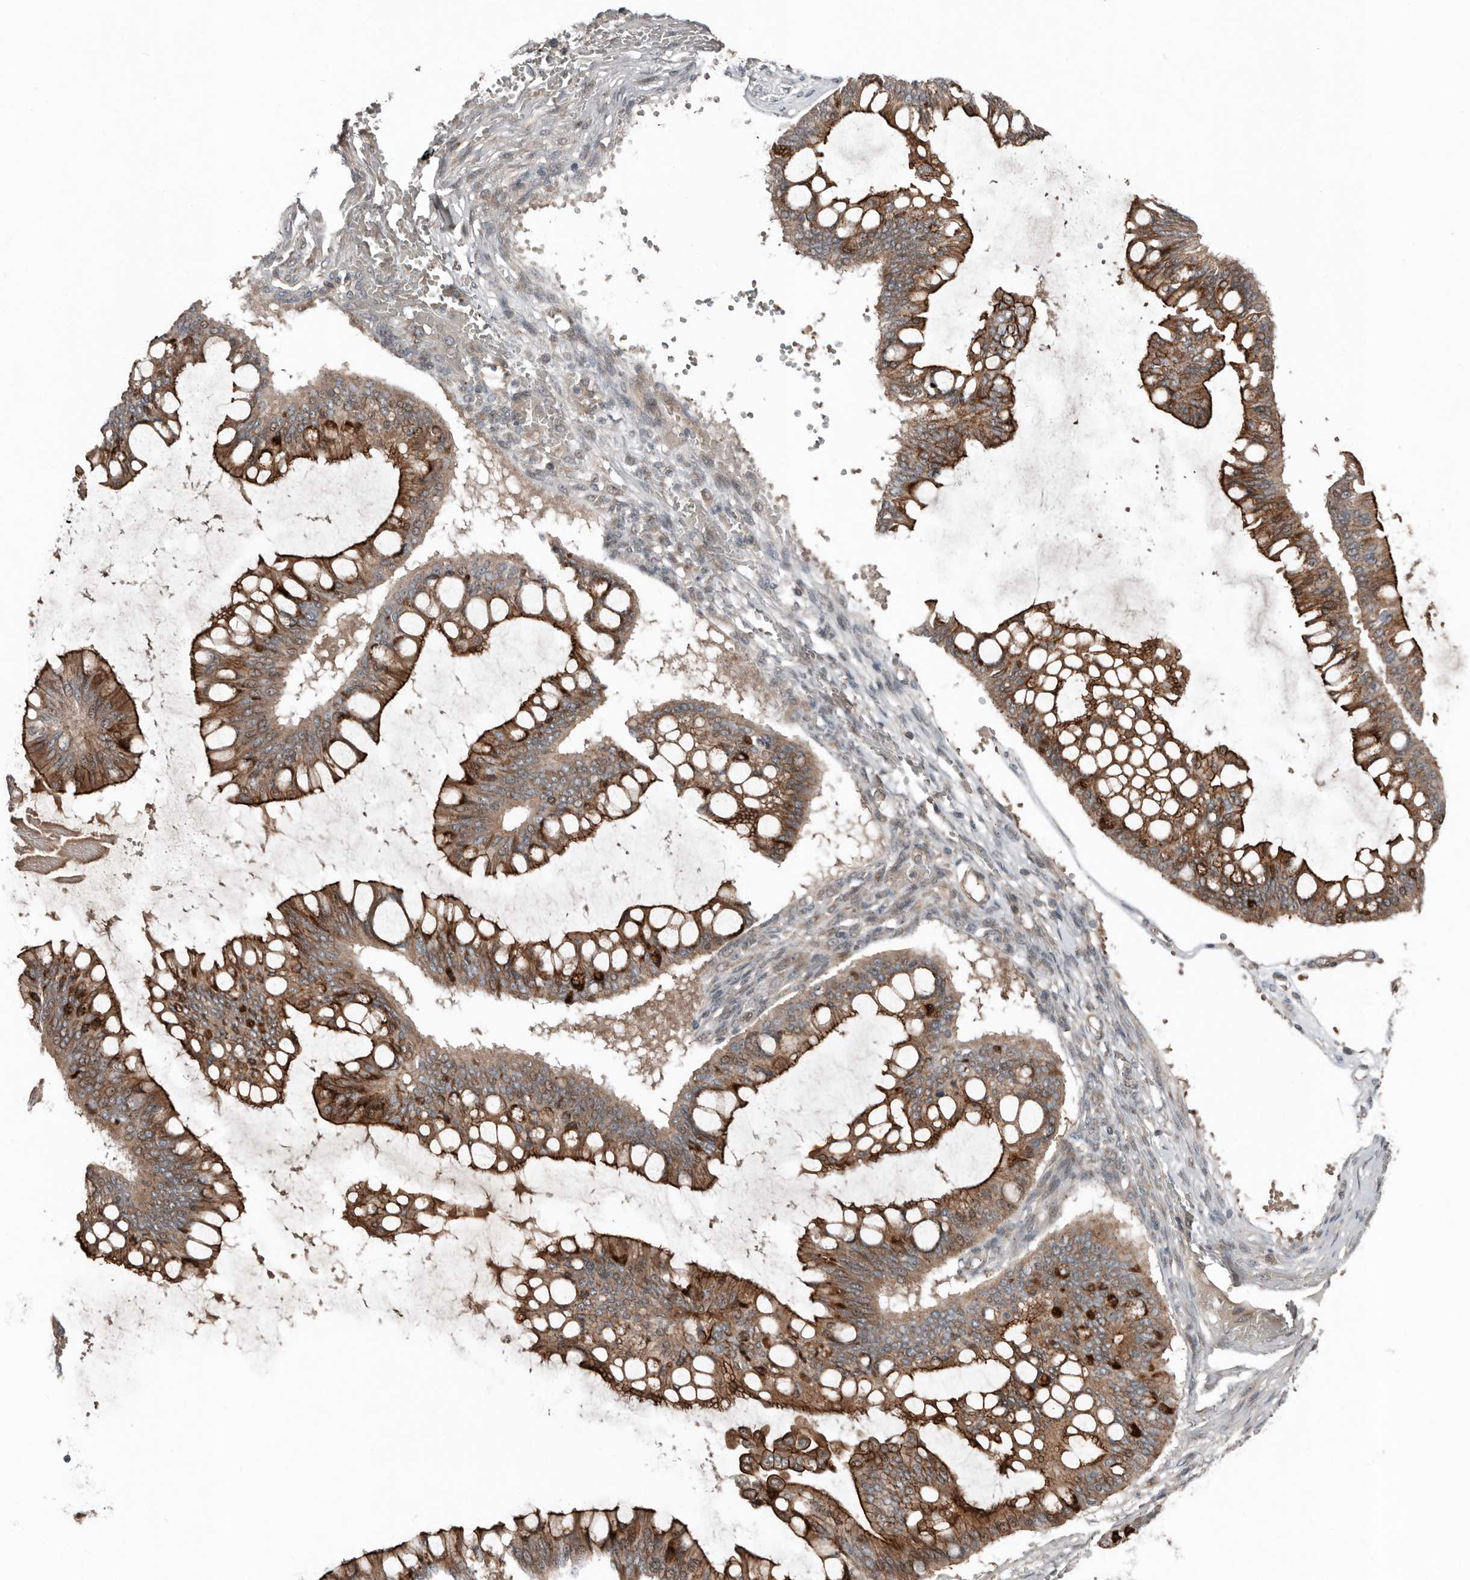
{"staining": {"intensity": "moderate", "quantity": ">75%", "location": "cytoplasmic/membranous"}, "tissue": "ovarian cancer", "cell_type": "Tumor cells", "image_type": "cancer", "snomed": [{"axis": "morphology", "description": "Cystadenocarcinoma, mucinous, NOS"}, {"axis": "topography", "description": "Ovary"}], "caption": "The image shows staining of ovarian mucinous cystadenocarcinoma, revealing moderate cytoplasmic/membranous protein expression (brown color) within tumor cells. The protein of interest is stained brown, and the nuclei are stained in blue (DAB IHC with brightfield microscopy, high magnification).", "gene": "TEAD3", "patient": {"sex": "female", "age": 73}}